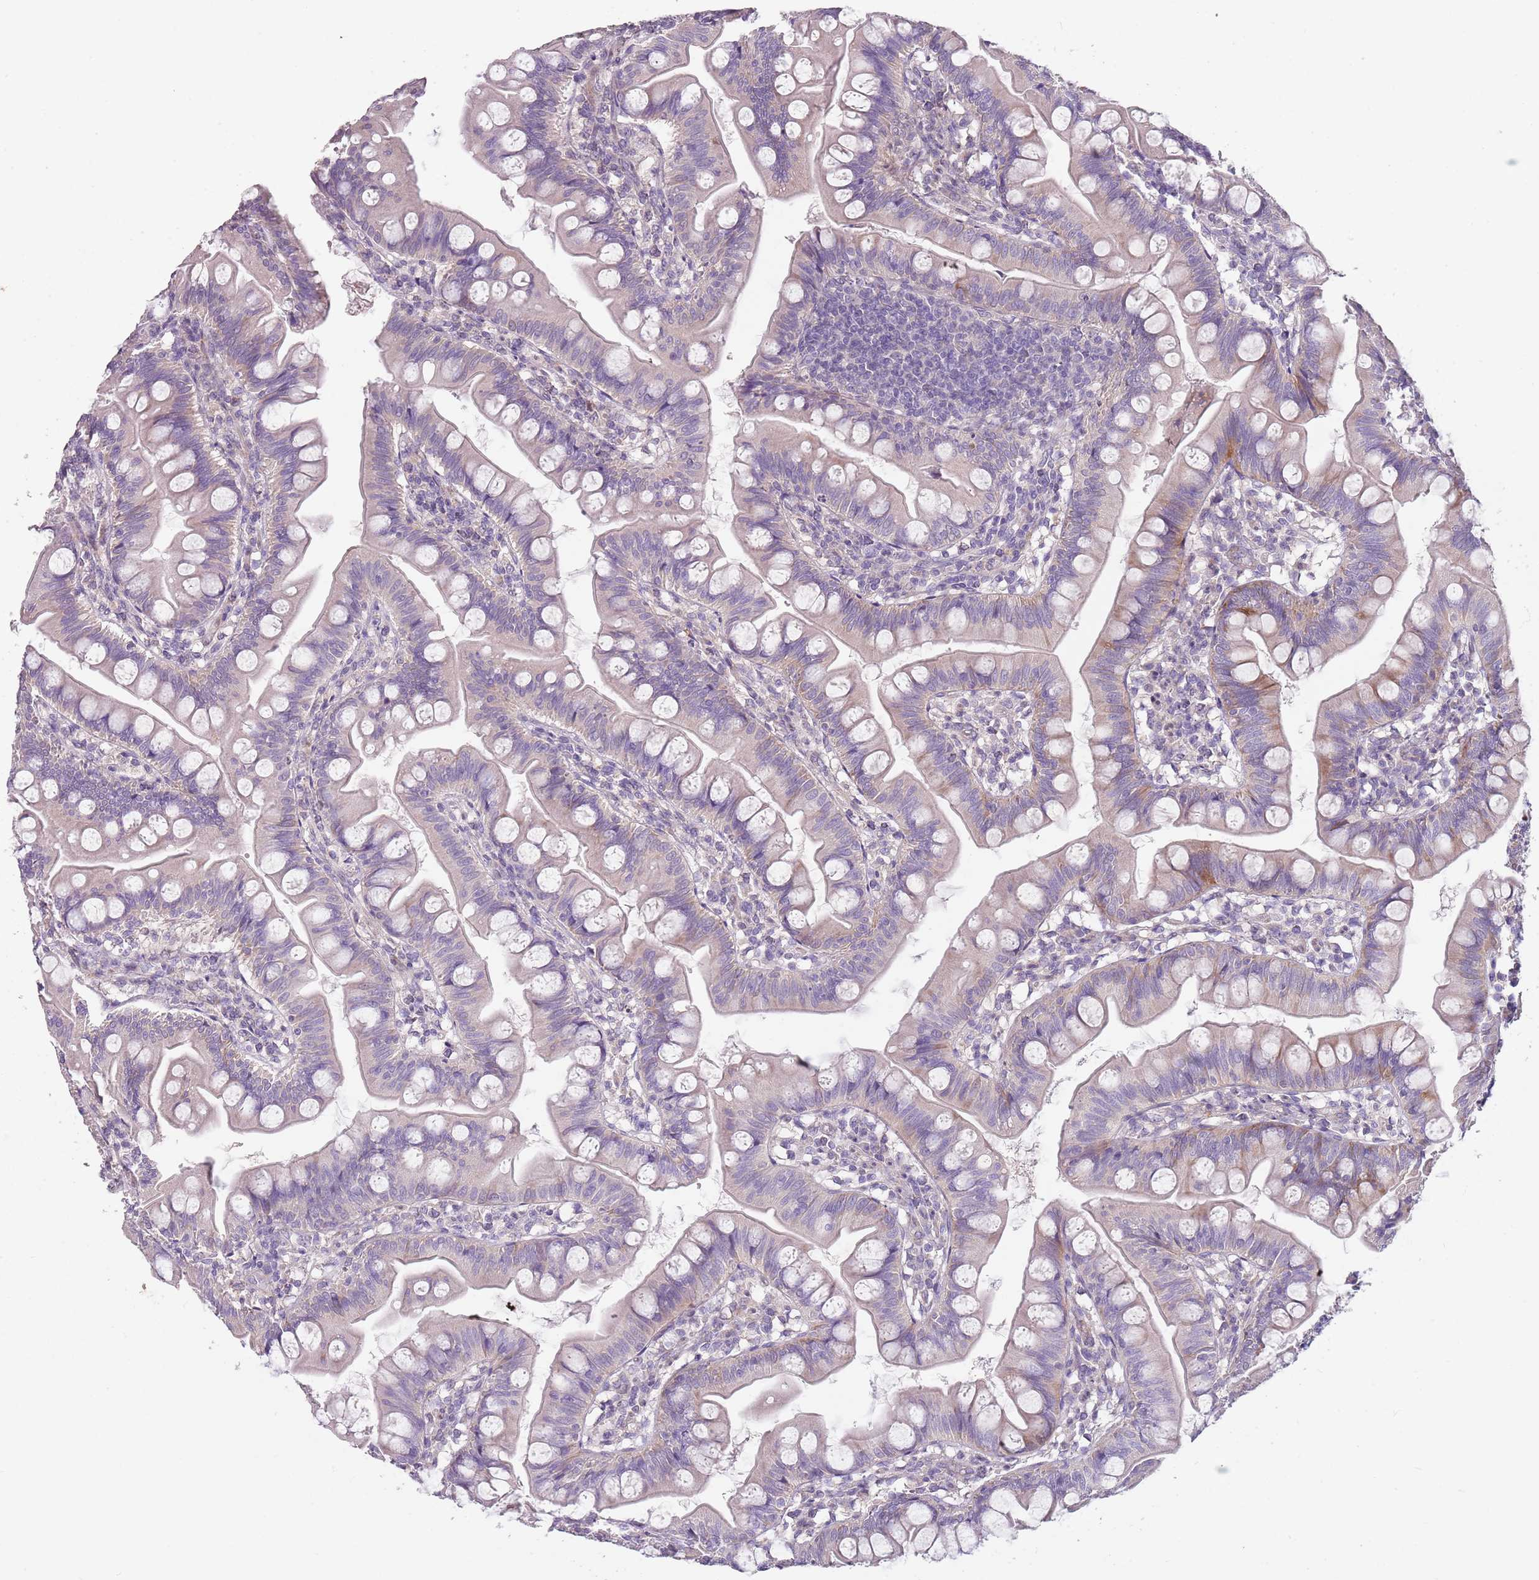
{"staining": {"intensity": "moderate", "quantity": "<25%", "location": "cytoplasmic/membranous"}, "tissue": "small intestine", "cell_type": "Glandular cells", "image_type": "normal", "snomed": [{"axis": "morphology", "description": "Normal tissue, NOS"}, {"axis": "topography", "description": "Small intestine"}], "caption": "Immunohistochemistry (IHC) of benign human small intestine displays low levels of moderate cytoplasmic/membranous positivity in about <25% of glandular cells. Ihc stains the protein in brown and the nuclei are stained blue.", "gene": "ZNF583", "patient": {"sex": "male", "age": 7}}